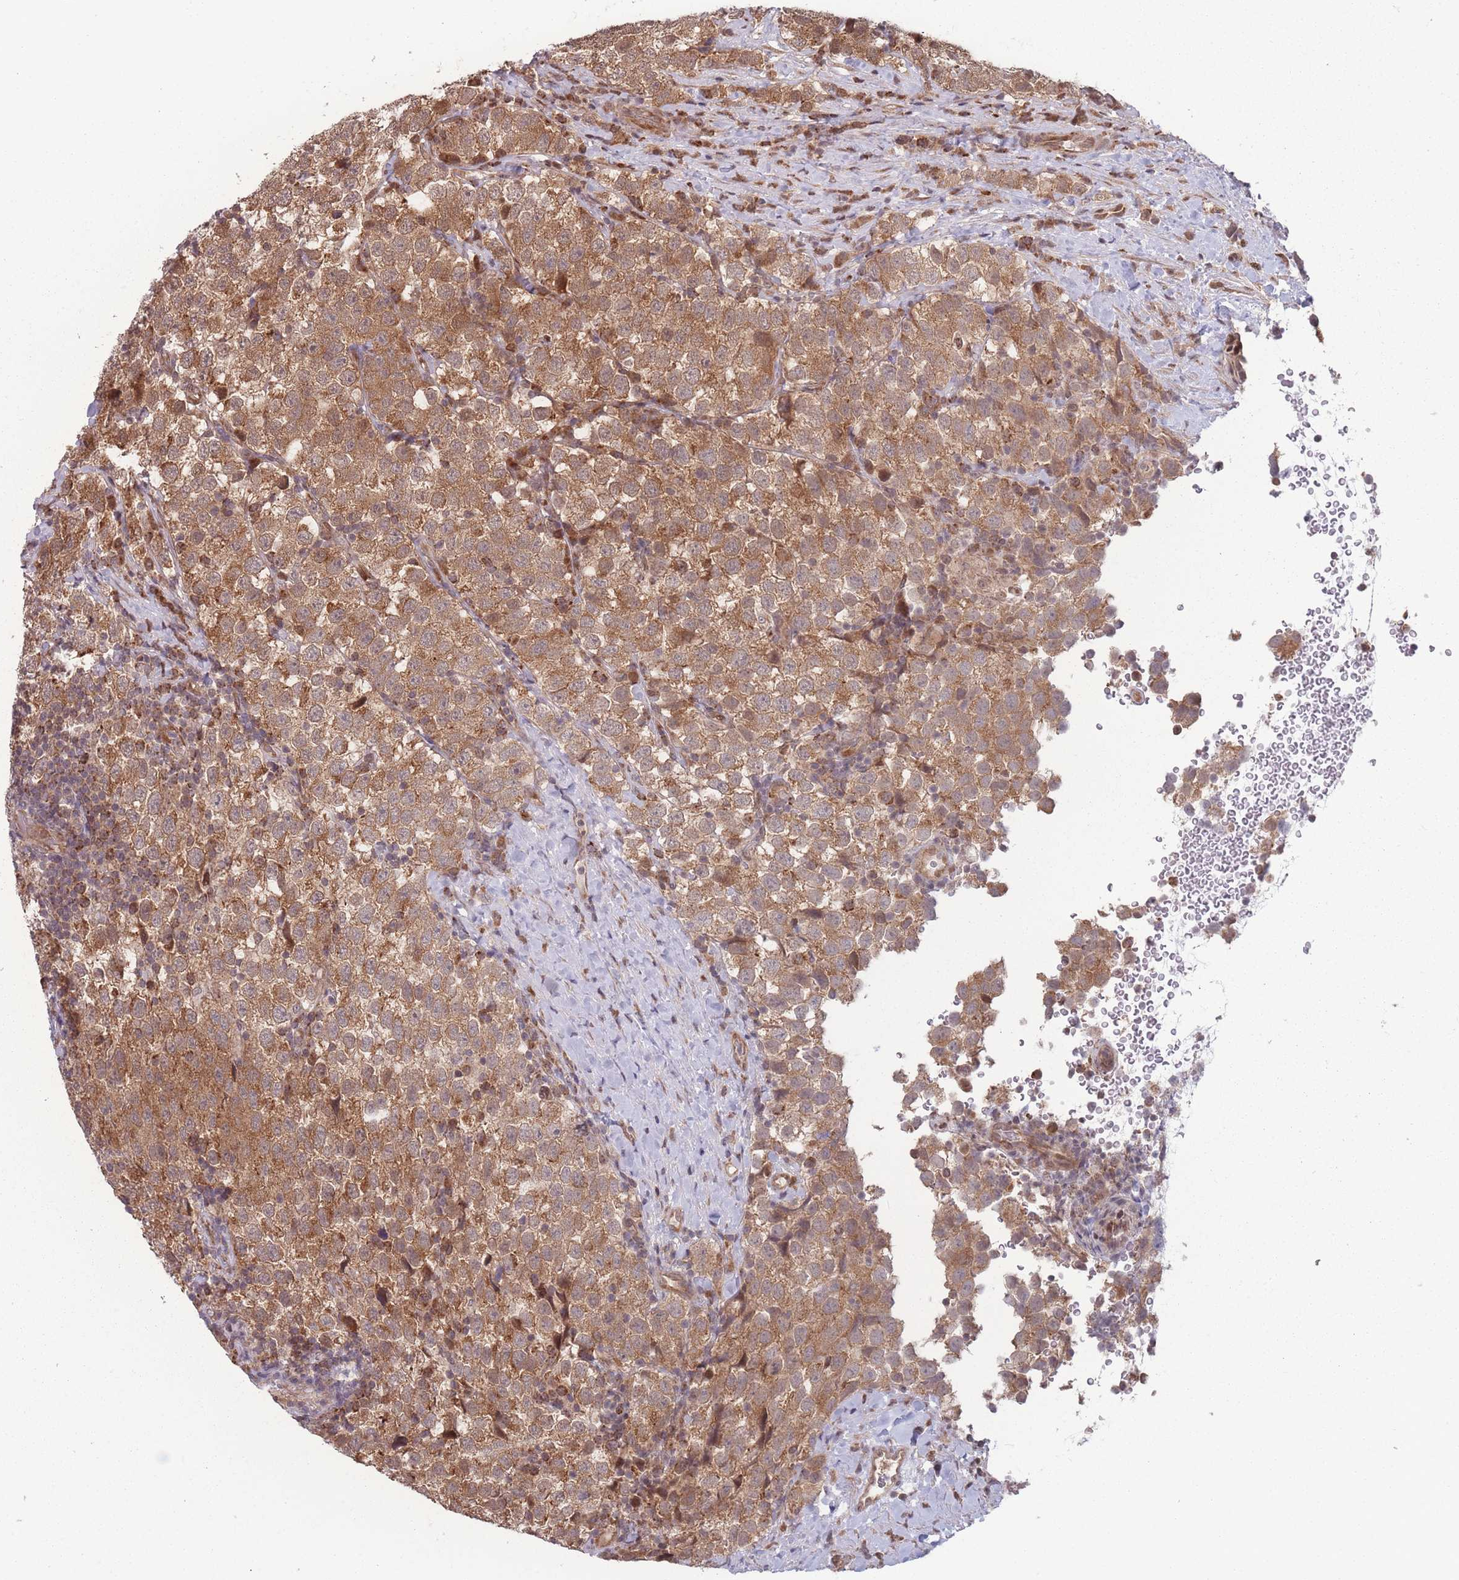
{"staining": {"intensity": "moderate", "quantity": ">75%", "location": "cytoplasmic/membranous"}, "tissue": "testis cancer", "cell_type": "Tumor cells", "image_type": "cancer", "snomed": [{"axis": "morphology", "description": "Seminoma, NOS"}, {"axis": "topography", "description": "Testis"}], "caption": "Moderate cytoplasmic/membranous staining for a protein is present in approximately >75% of tumor cells of testis cancer (seminoma) using IHC.", "gene": "RPS18", "patient": {"sex": "male", "age": 34}}